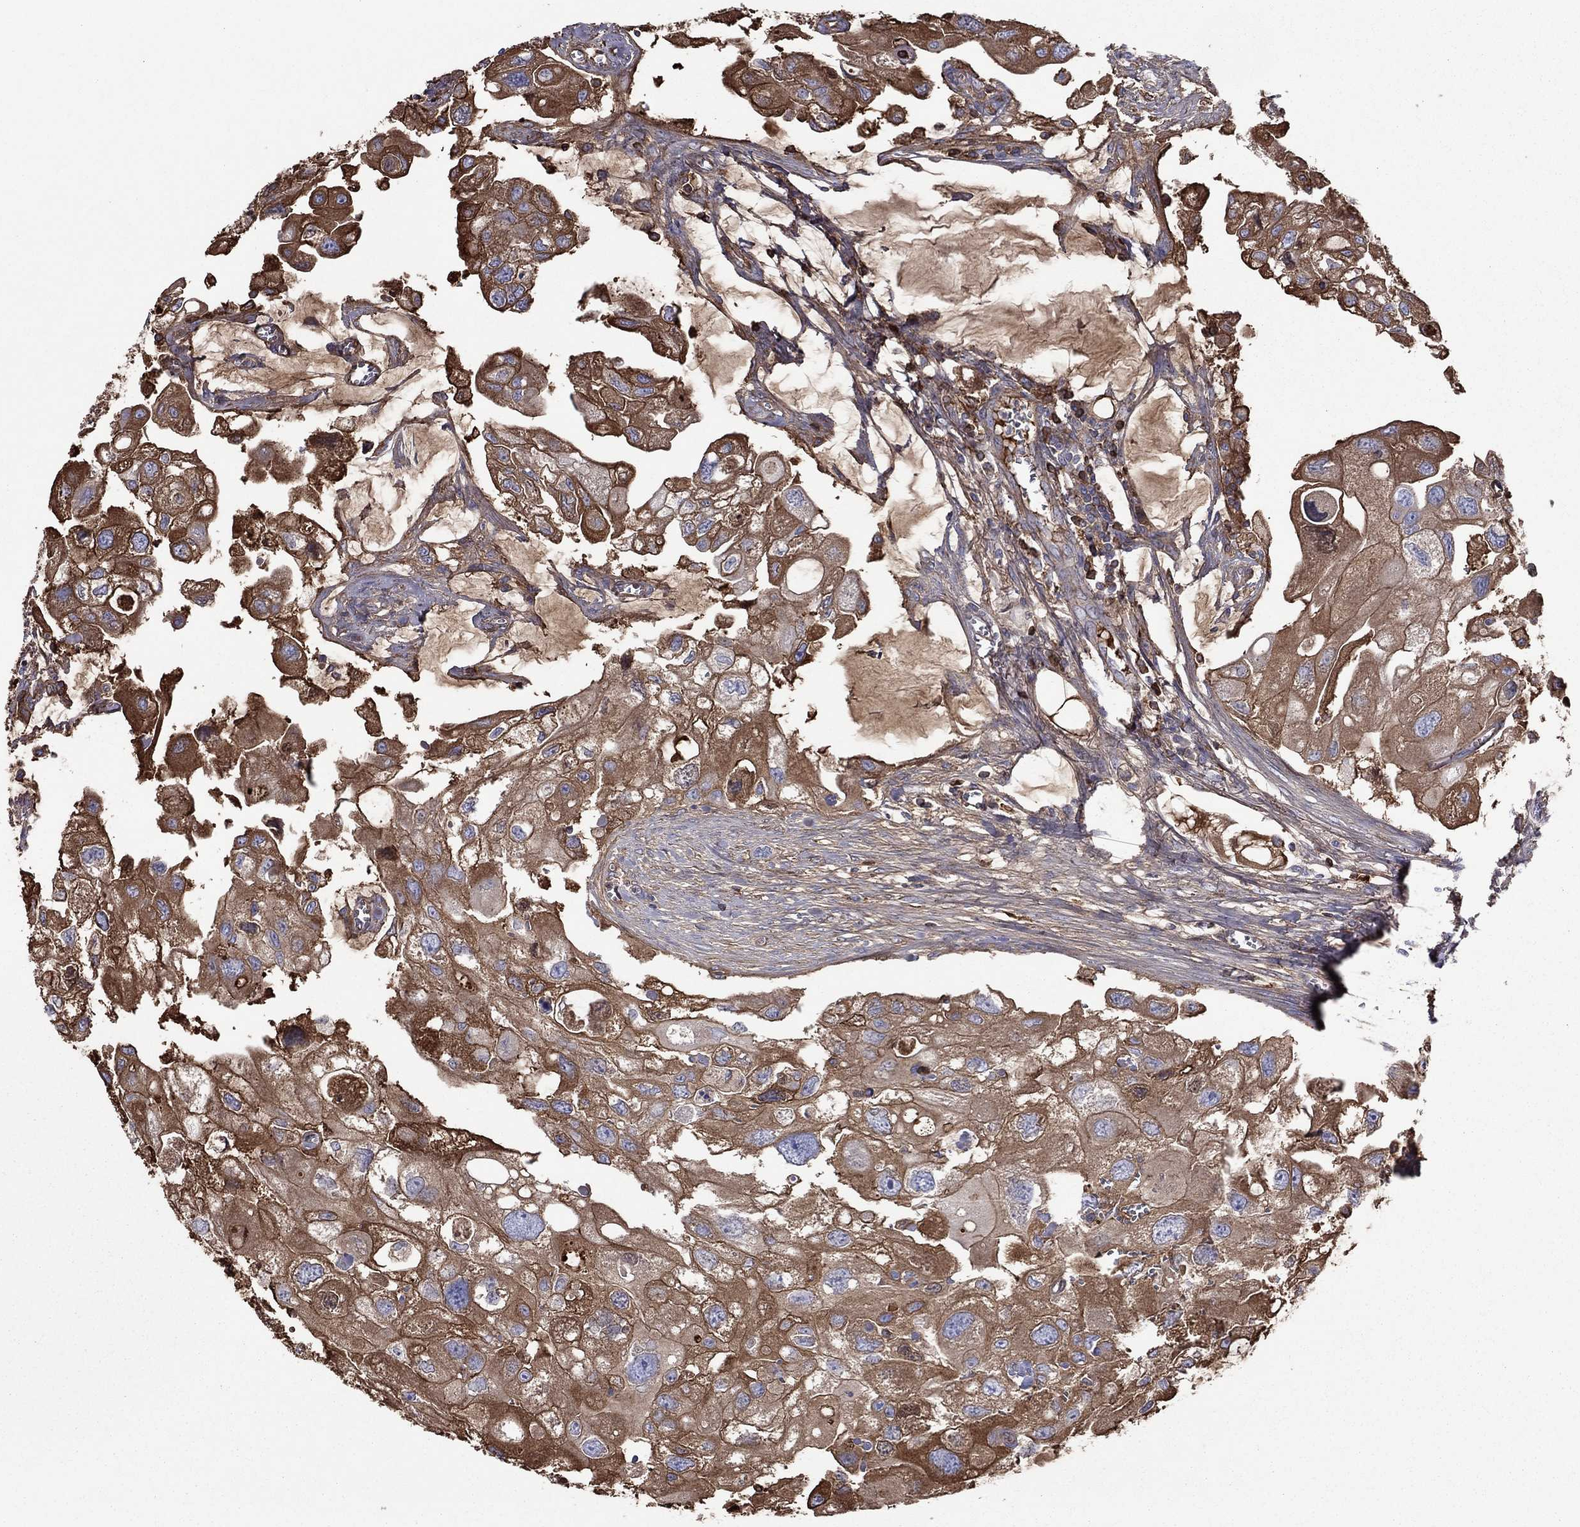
{"staining": {"intensity": "strong", "quantity": "25%-75%", "location": "cytoplasmic/membranous"}, "tissue": "urothelial cancer", "cell_type": "Tumor cells", "image_type": "cancer", "snomed": [{"axis": "morphology", "description": "Urothelial carcinoma, High grade"}, {"axis": "topography", "description": "Urinary bladder"}], "caption": "A photomicrograph showing strong cytoplasmic/membranous expression in about 25%-75% of tumor cells in urothelial carcinoma (high-grade), as visualized by brown immunohistochemical staining.", "gene": "HPX", "patient": {"sex": "male", "age": 59}}